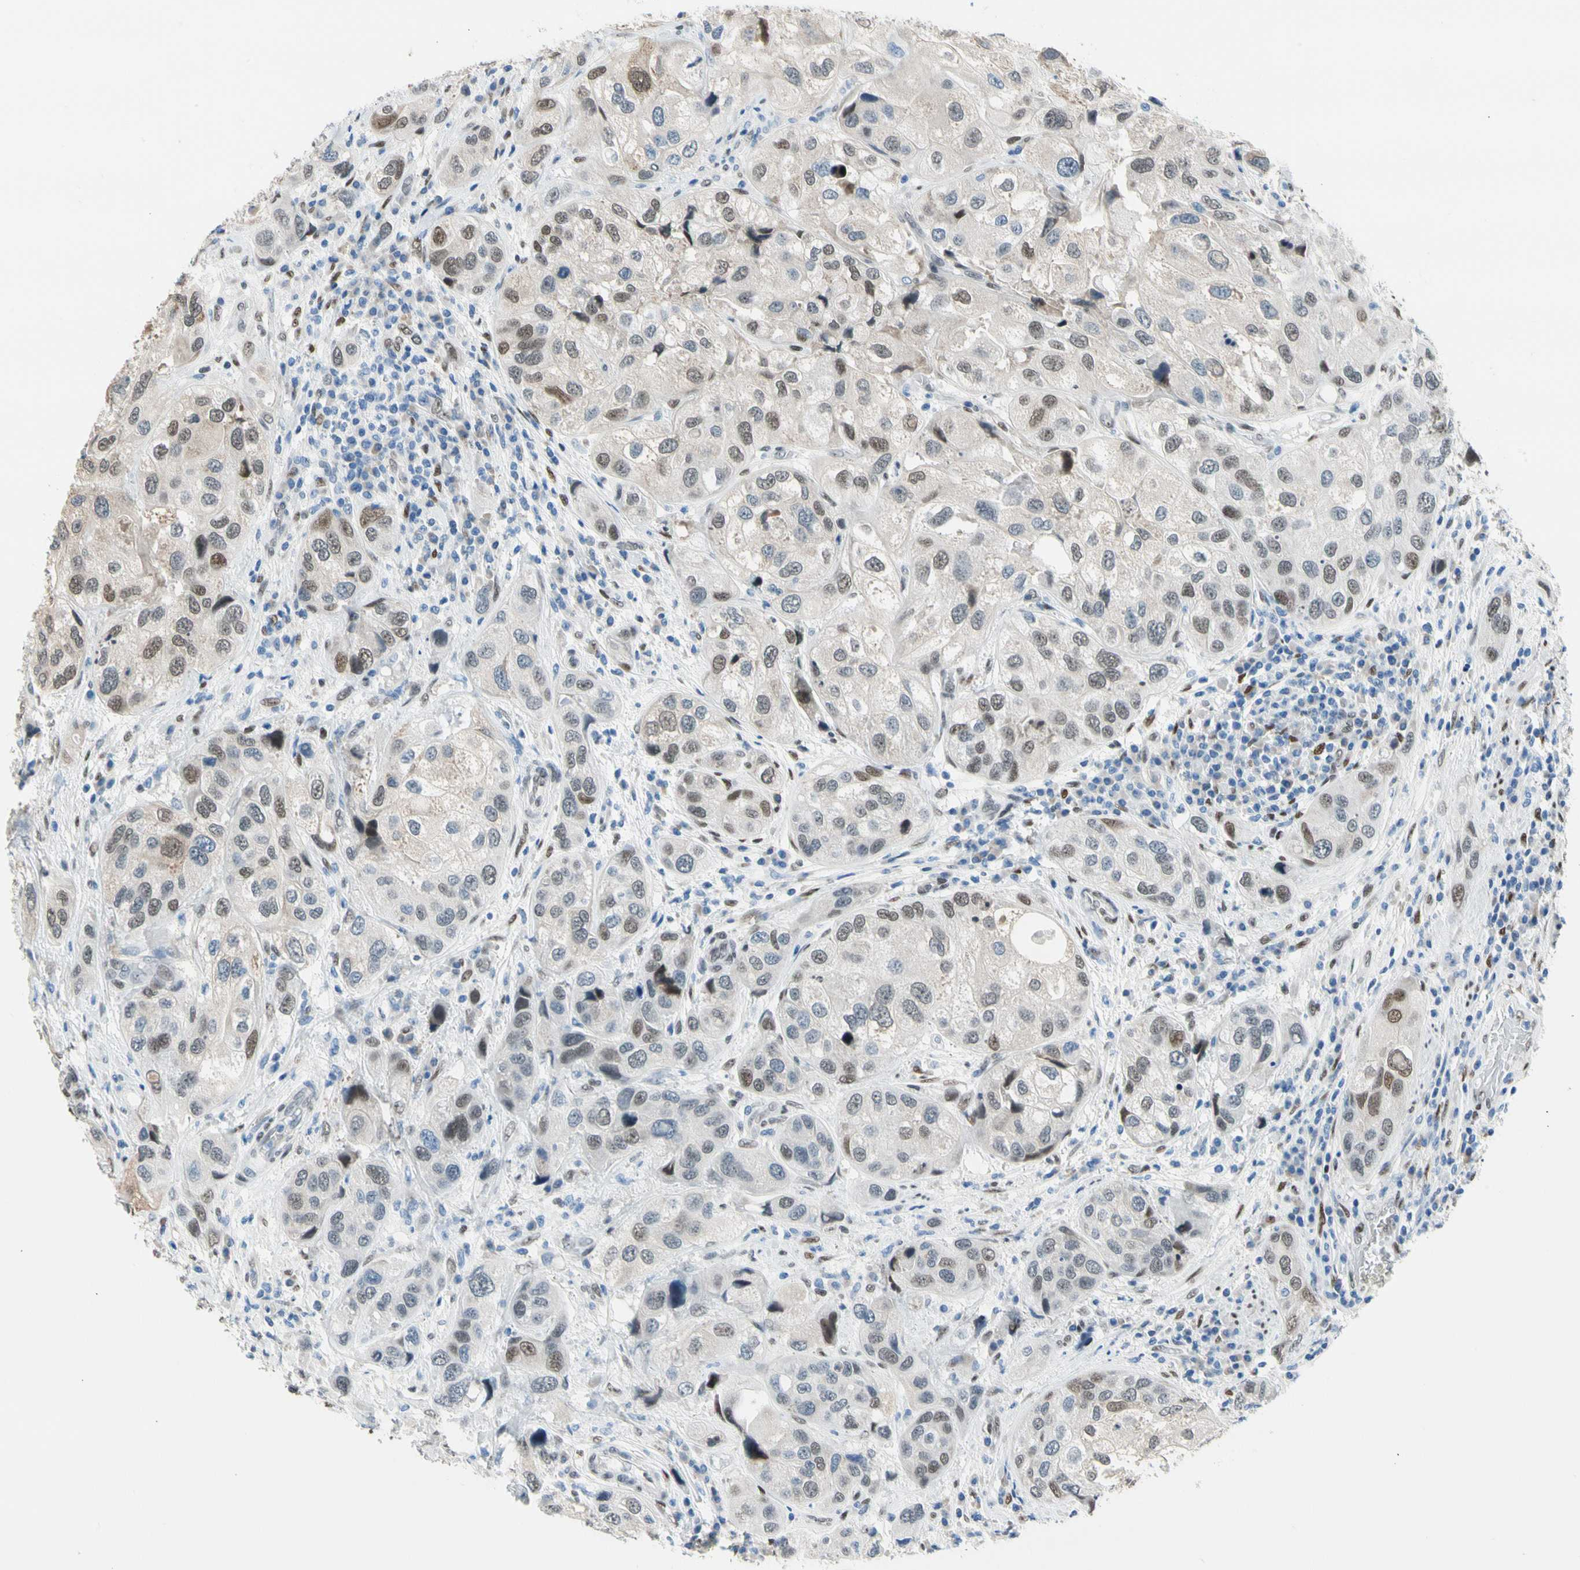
{"staining": {"intensity": "moderate", "quantity": "25%-75%", "location": "nuclear"}, "tissue": "urothelial cancer", "cell_type": "Tumor cells", "image_type": "cancer", "snomed": [{"axis": "morphology", "description": "Urothelial carcinoma, High grade"}, {"axis": "topography", "description": "Urinary bladder"}], "caption": "Immunohistochemistry (IHC) histopathology image of neoplastic tissue: urothelial cancer stained using IHC shows medium levels of moderate protein expression localized specifically in the nuclear of tumor cells, appearing as a nuclear brown color.", "gene": "NFIA", "patient": {"sex": "female", "age": 64}}